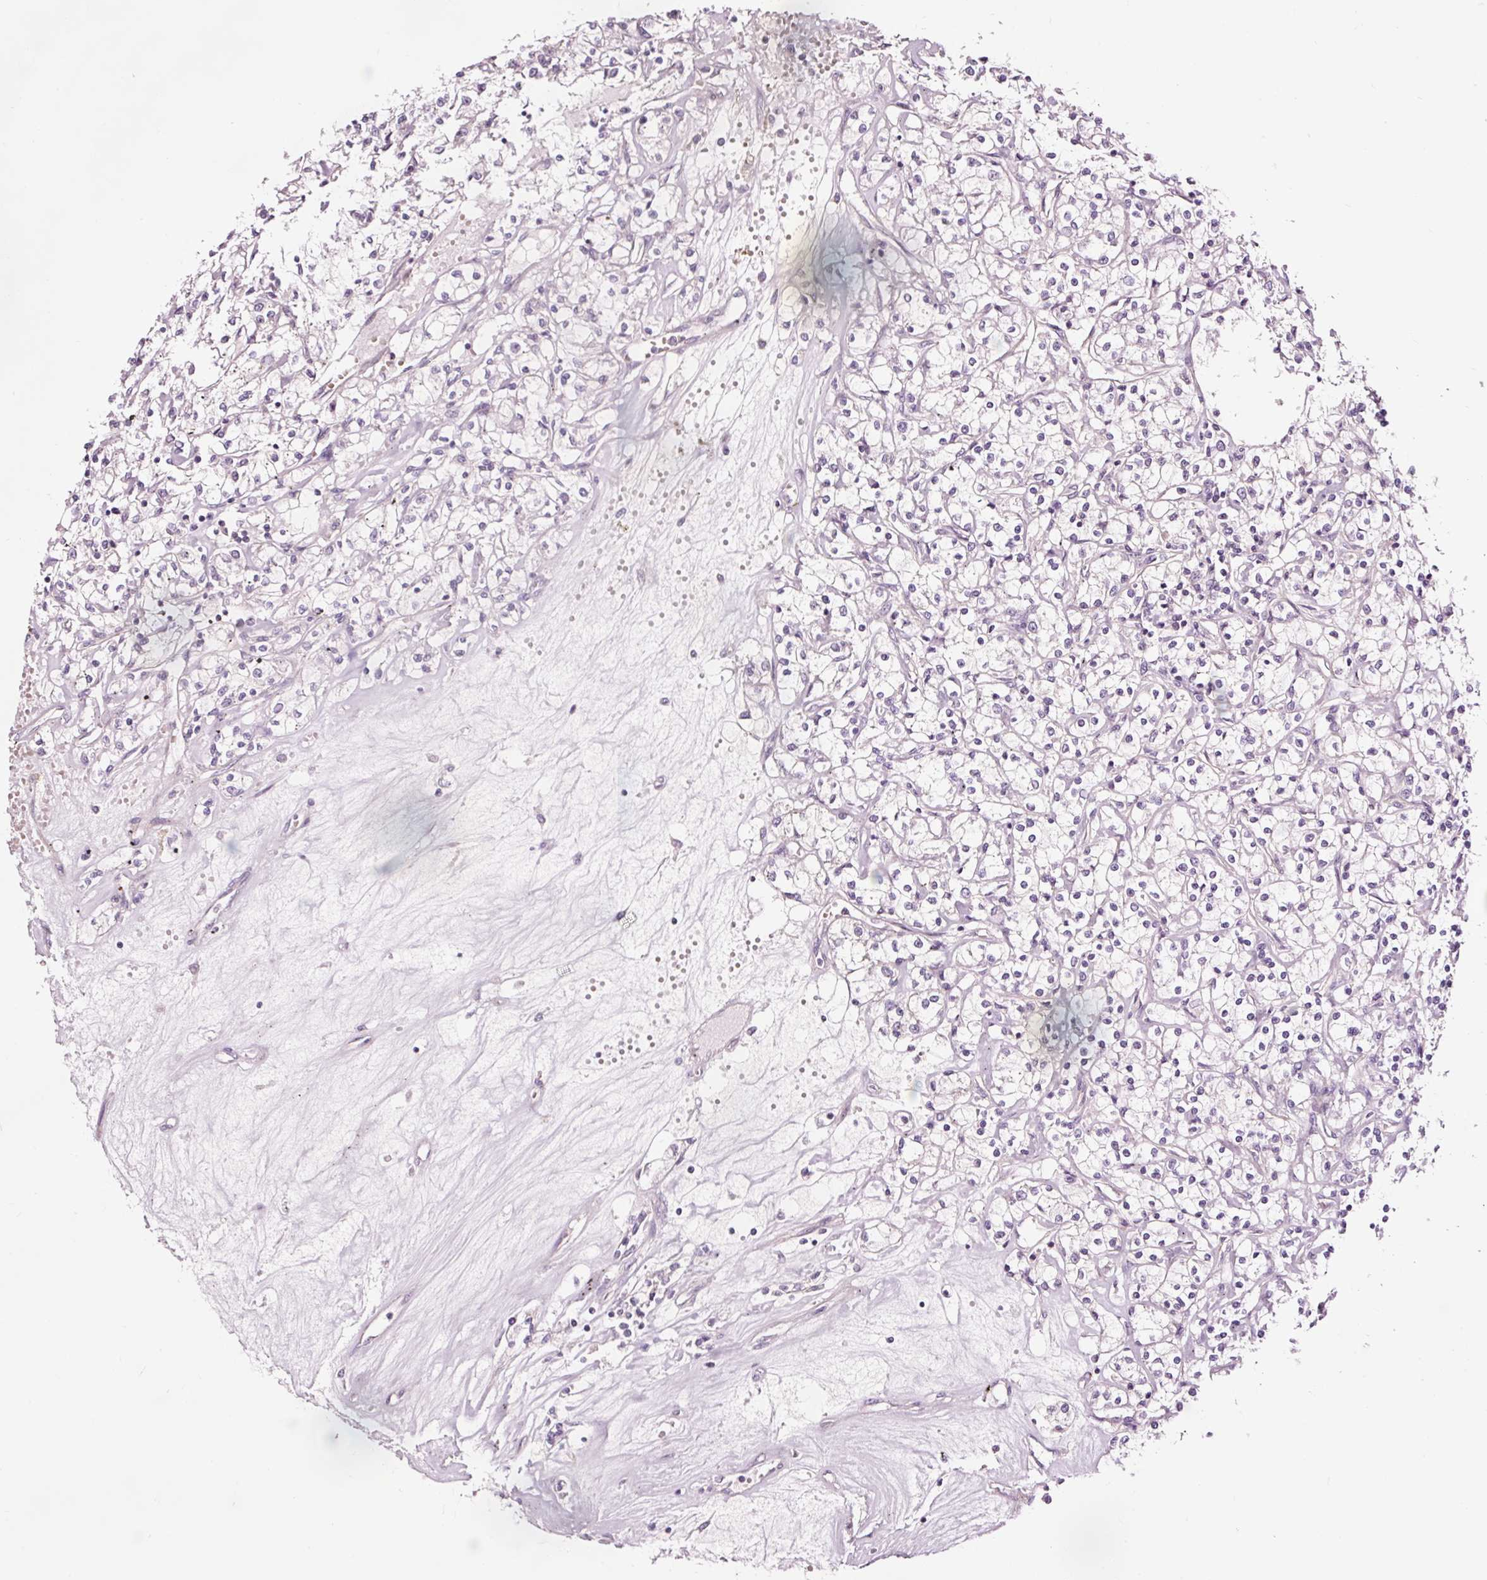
{"staining": {"intensity": "negative", "quantity": "none", "location": "none"}, "tissue": "renal cancer", "cell_type": "Tumor cells", "image_type": "cancer", "snomed": [{"axis": "morphology", "description": "Adenocarcinoma, NOS"}, {"axis": "topography", "description": "Kidney"}], "caption": "A micrograph of renal cancer stained for a protein demonstrates no brown staining in tumor cells. (DAB (3,3'-diaminobenzidine) IHC, high magnification).", "gene": "UTP14A", "patient": {"sex": "female", "age": 59}}